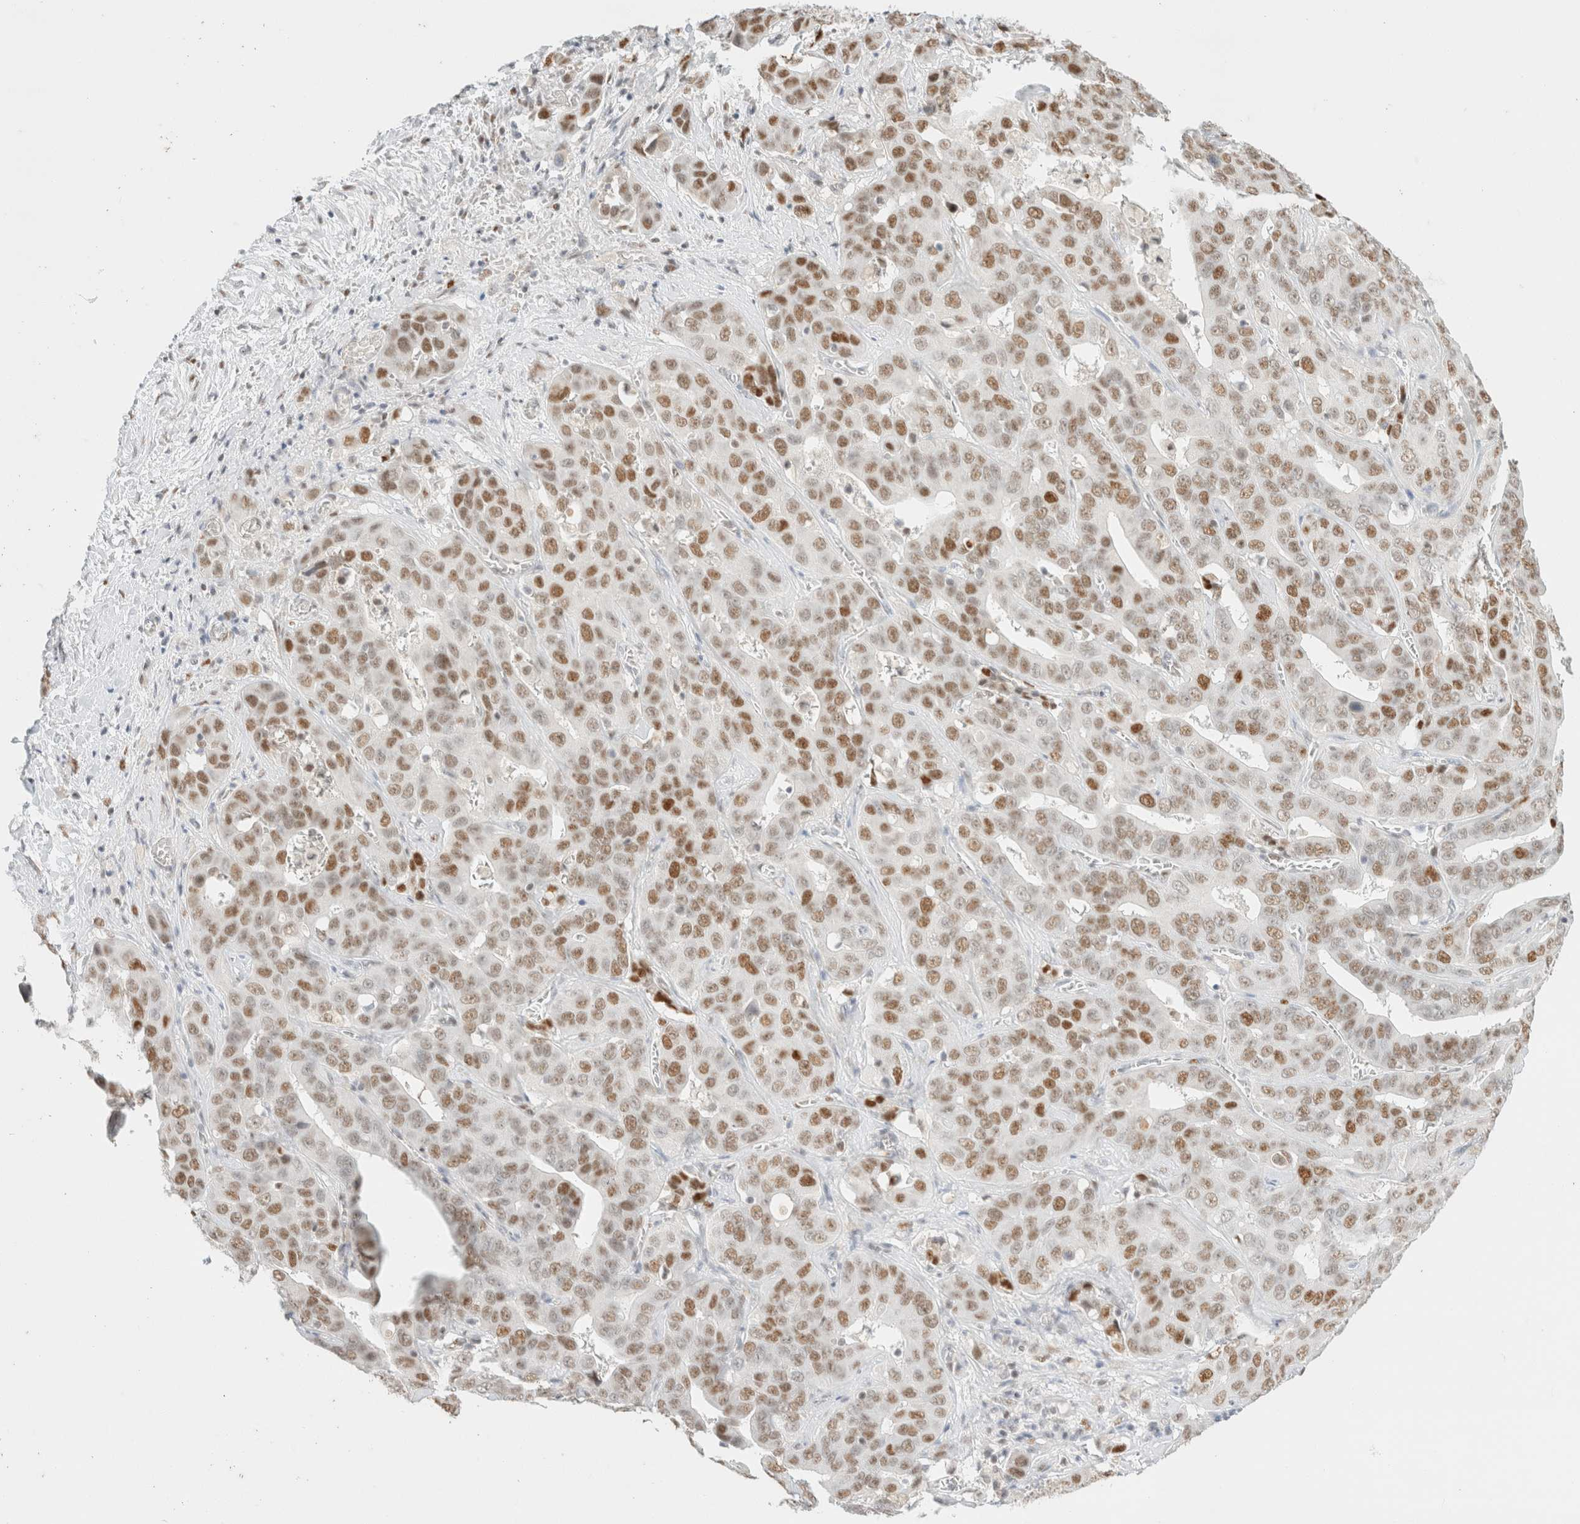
{"staining": {"intensity": "moderate", "quantity": ">75%", "location": "nuclear"}, "tissue": "liver cancer", "cell_type": "Tumor cells", "image_type": "cancer", "snomed": [{"axis": "morphology", "description": "Cholangiocarcinoma"}, {"axis": "topography", "description": "Liver"}], "caption": "High-power microscopy captured an IHC histopathology image of liver cancer (cholangiocarcinoma), revealing moderate nuclear staining in about >75% of tumor cells.", "gene": "DDB2", "patient": {"sex": "female", "age": 52}}